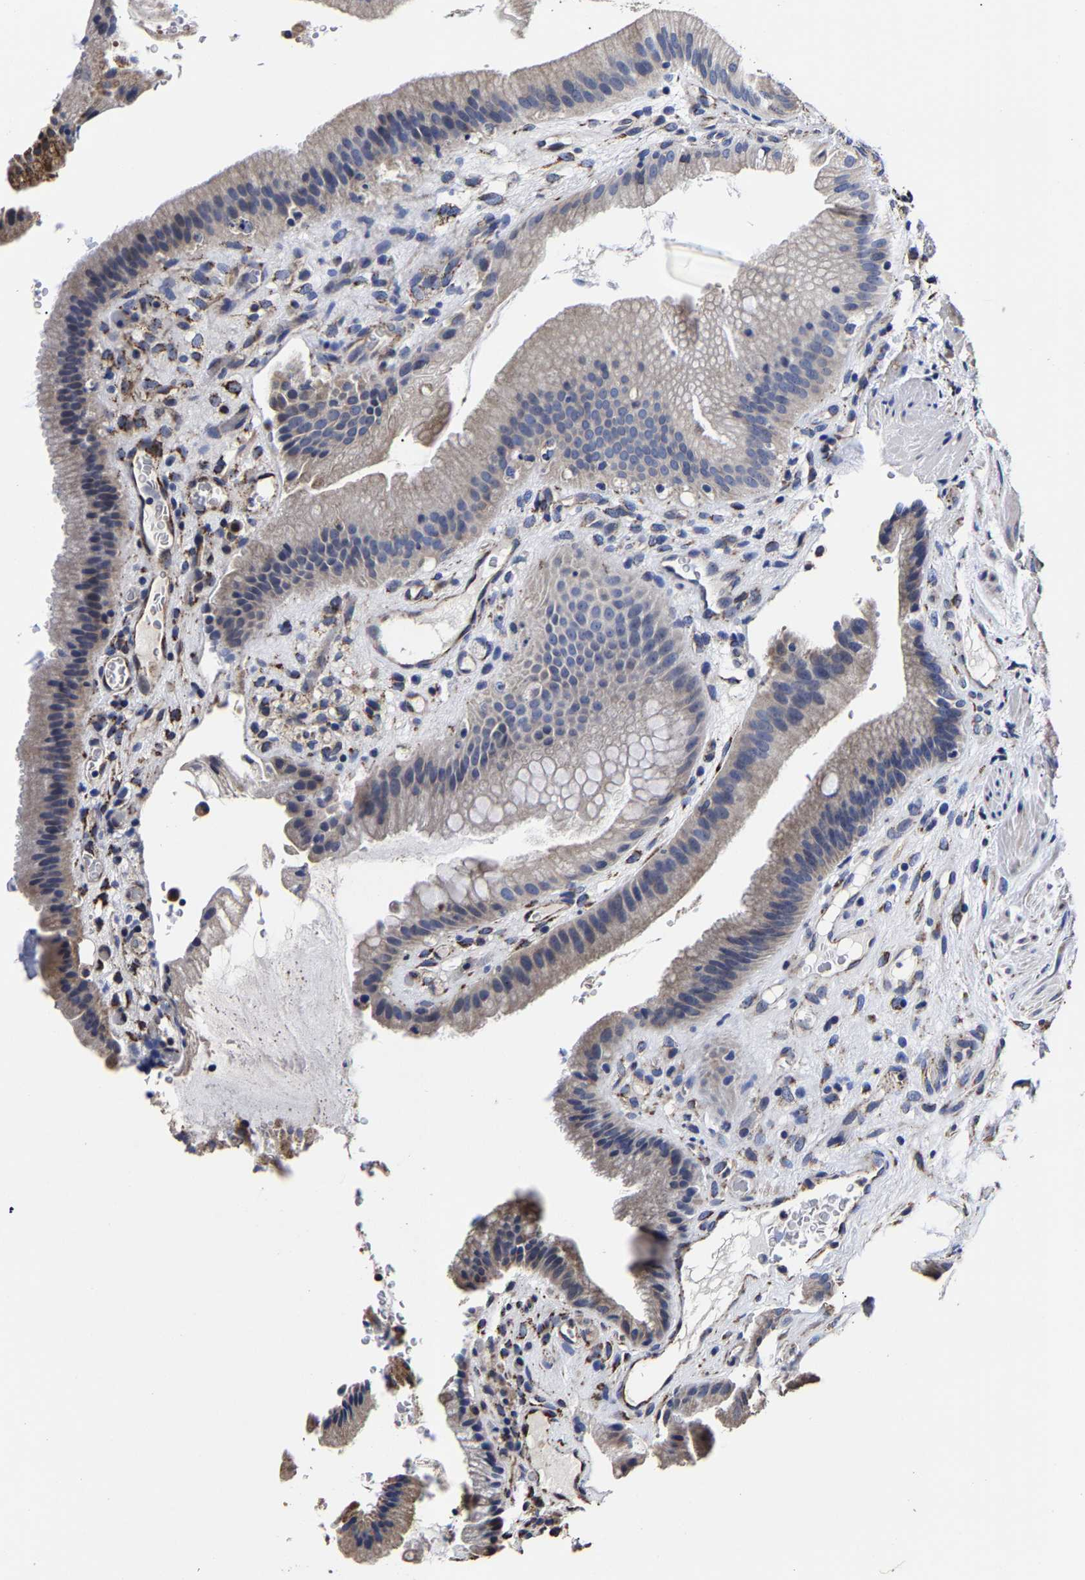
{"staining": {"intensity": "moderate", "quantity": ">75%", "location": "cytoplasmic/membranous"}, "tissue": "gallbladder", "cell_type": "Glandular cells", "image_type": "normal", "snomed": [{"axis": "morphology", "description": "Normal tissue, NOS"}, {"axis": "topography", "description": "Gallbladder"}], "caption": "Immunohistochemistry image of unremarkable human gallbladder stained for a protein (brown), which reveals medium levels of moderate cytoplasmic/membranous expression in about >75% of glandular cells.", "gene": "AASS", "patient": {"sex": "male", "age": 54}}